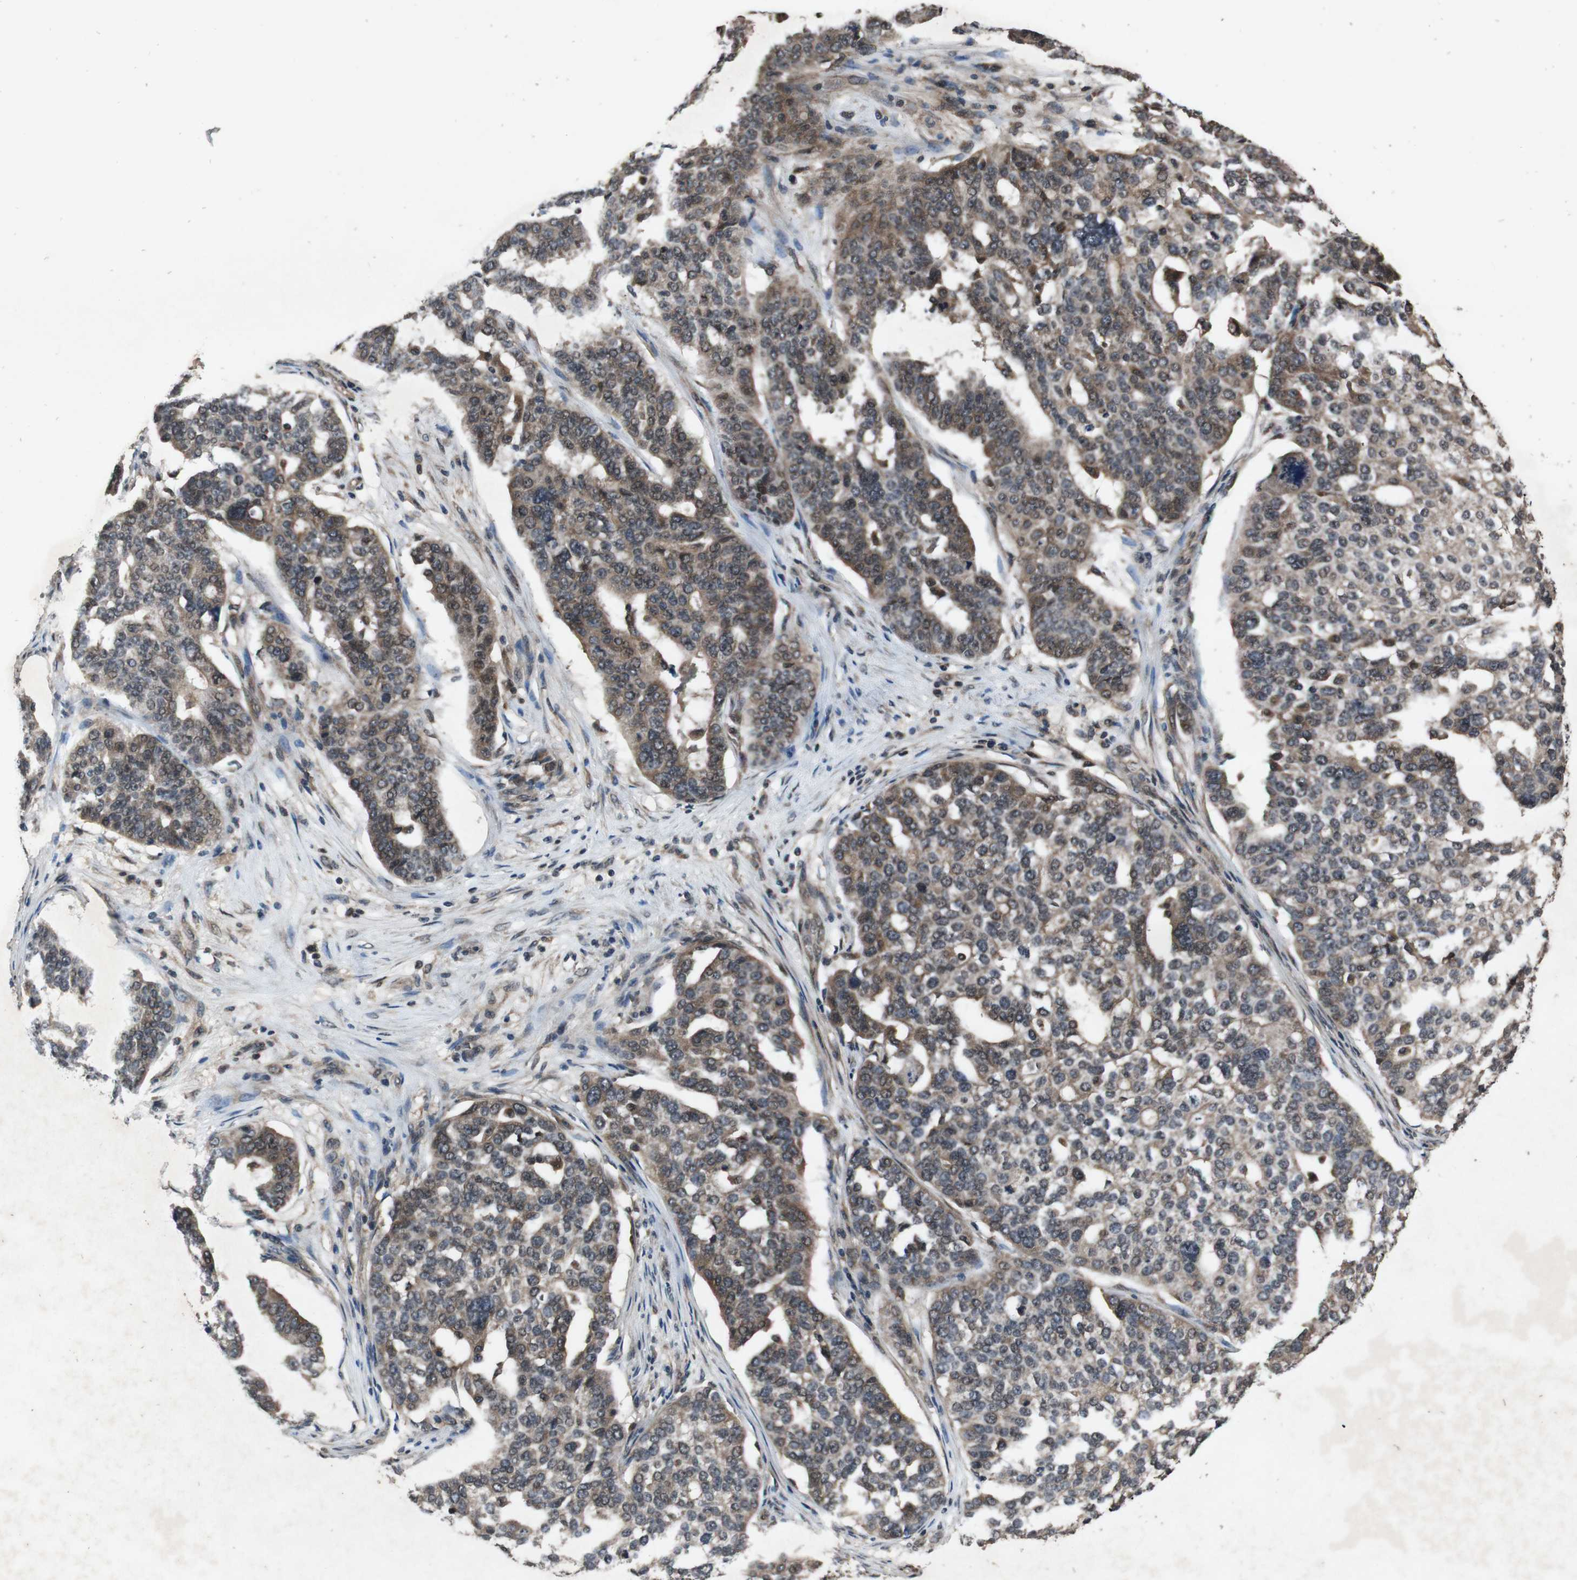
{"staining": {"intensity": "moderate", "quantity": ">75%", "location": "cytoplasmic/membranous"}, "tissue": "ovarian cancer", "cell_type": "Tumor cells", "image_type": "cancer", "snomed": [{"axis": "morphology", "description": "Cystadenocarcinoma, serous, NOS"}, {"axis": "topography", "description": "Ovary"}], "caption": "Protein staining reveals moderate cytoplasmic/membranous positivity in approximately >75% of tumor cells in ovarian cancer.", "gene": "SOCS1", "patient": {"sex": "female", "age": 59}}